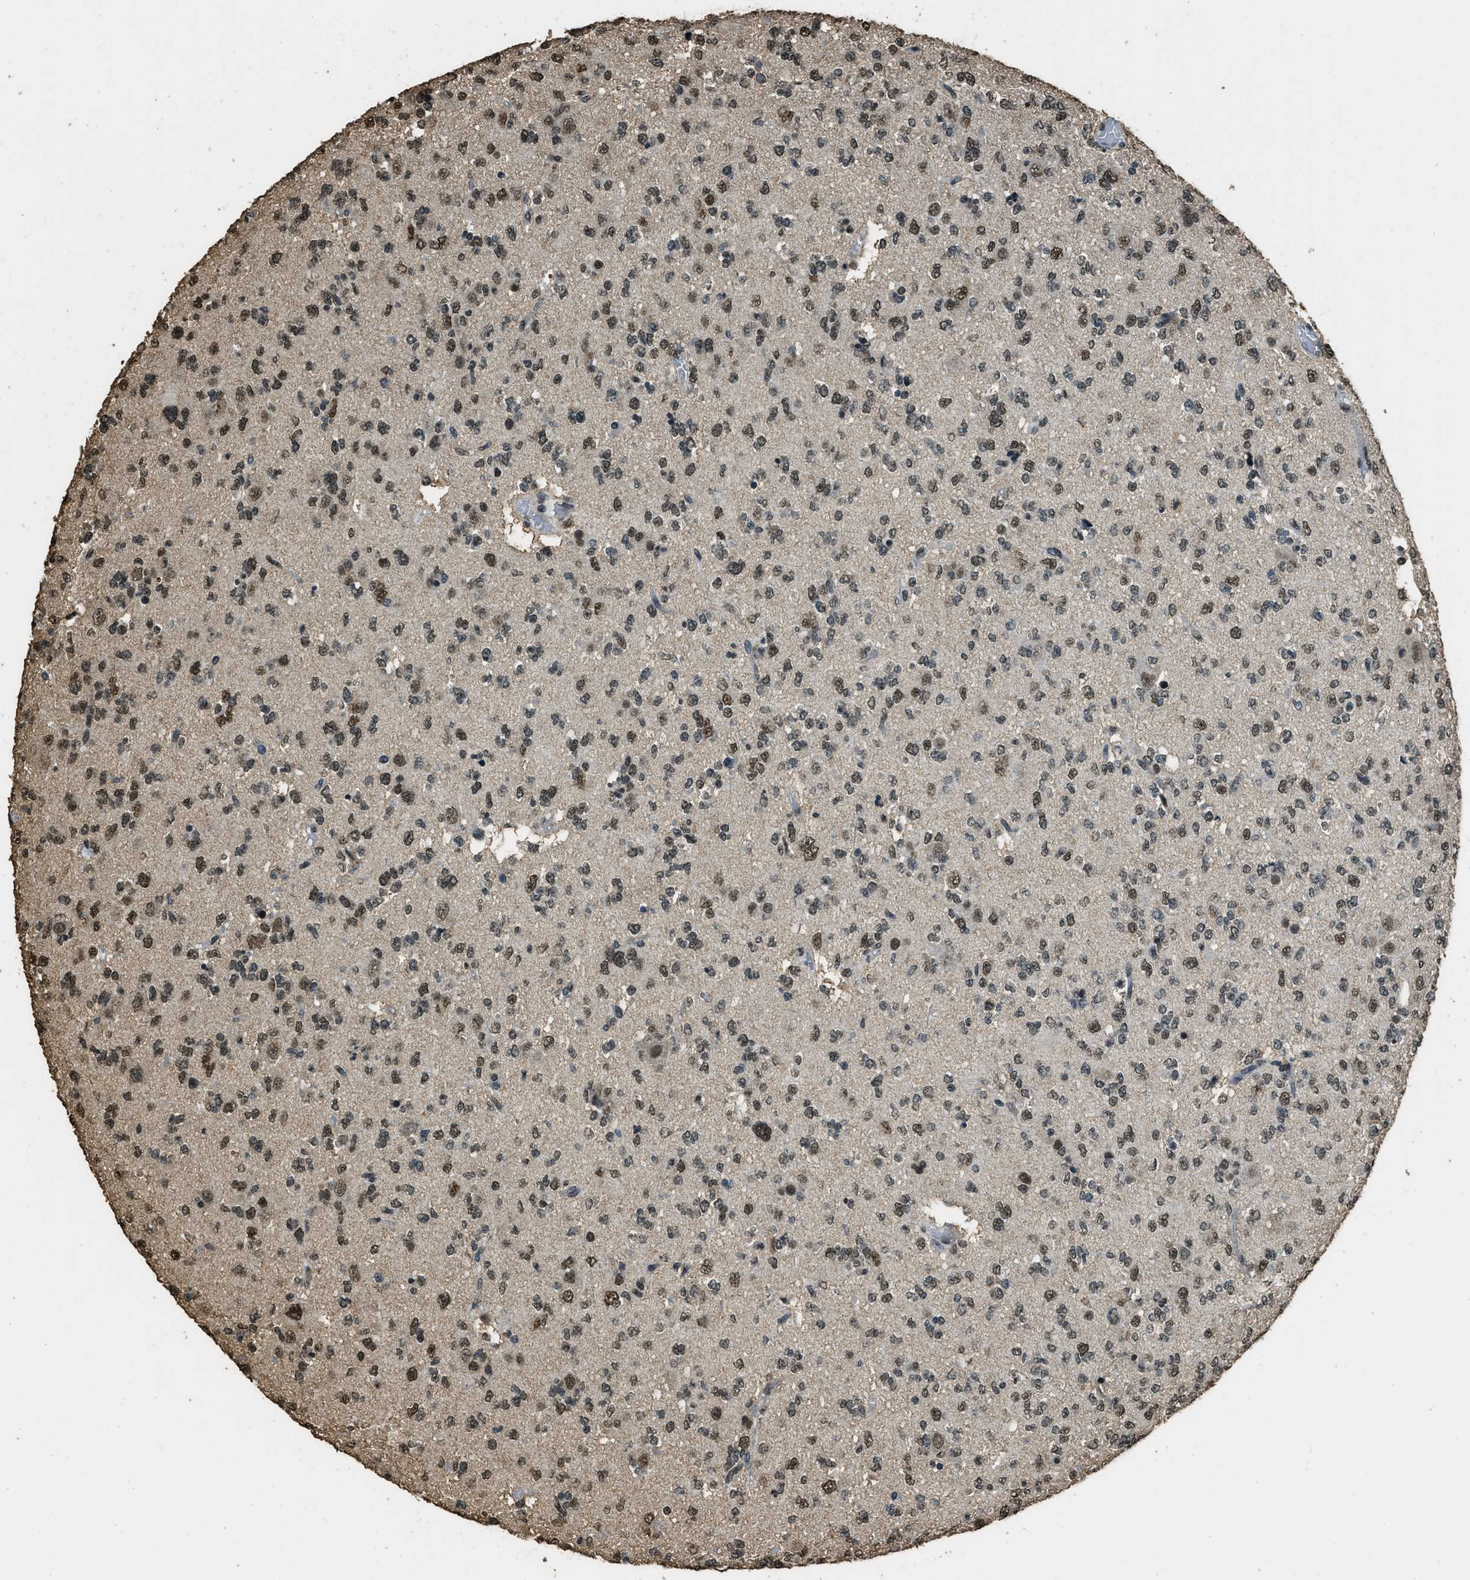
{"staining": {"intensity": "moderate", "quantity": ">75%", "location": "nuclear"}, "tissue": "glioma", "cell_type": "Tumor cells", "image_type": "cancer", "snomed": [{"axis": "morphology", "description": "Glioma, malignant, Low grade"}, {"axis": "topography", "description": "Brain"}], "caption": "Tumor cells show moderate nuclear expression in about >75% of cells in low-grade glioma (malignant).", "gene": "MYB", "patient": {"sex": "male", "age": 38}}